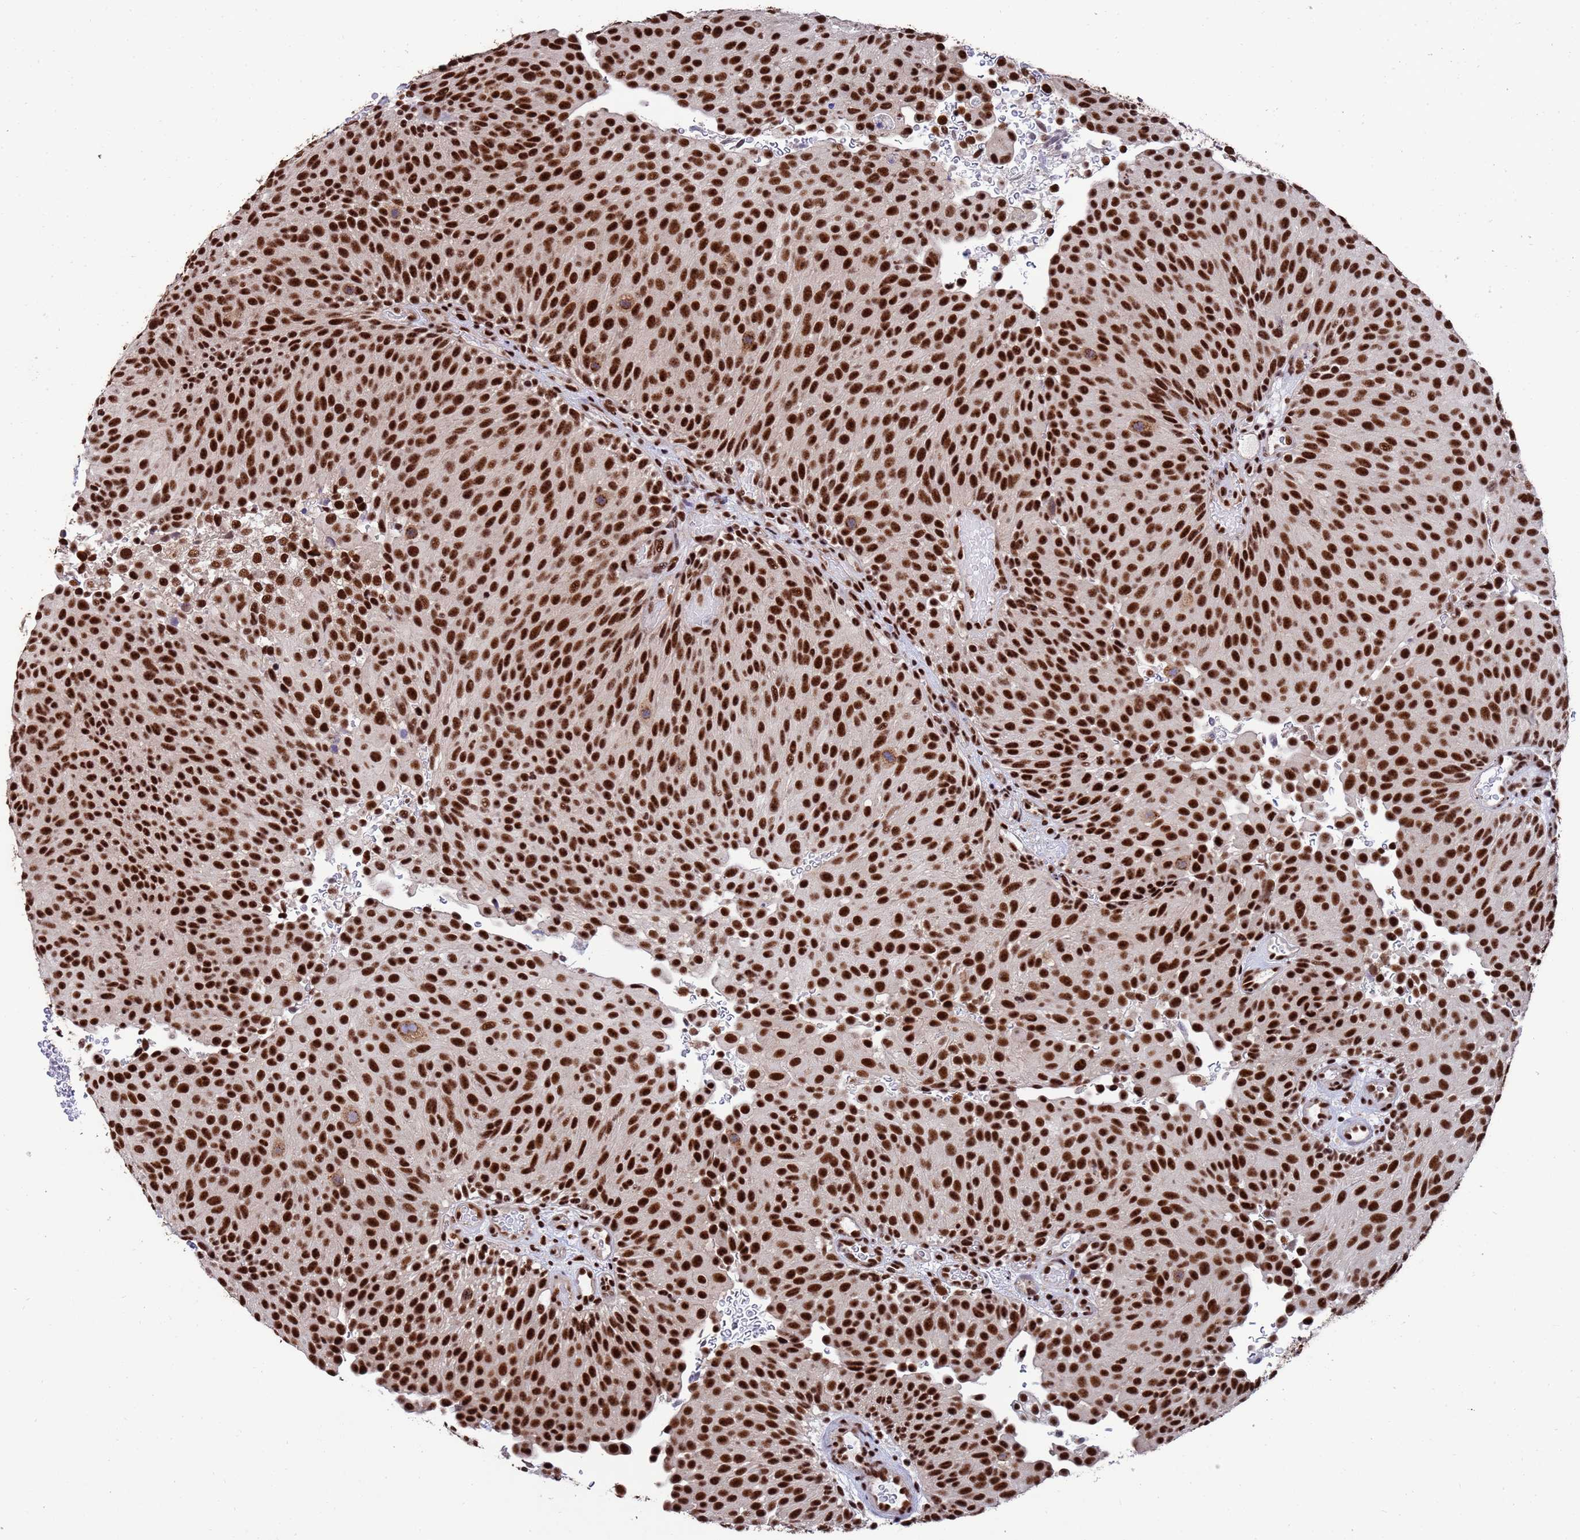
{"staining": {"intensity": "strong", "quantity": ">75%", "location": "nuclear"}, "tissue": "urothelial cancer", "cell_type": "Tumor cells", "image_type": "cancer", "snomed": [{"axis": "morphology", "description": "Urothelial carcinoma, Low grade"}, {"axis": "topography", "description": "Urinary bladder"}], "caption": "Strong nuclear staining for a protein is seen in about >75% of tumor cells of urothelial carcinoma (low-grade) using immunohistochemistry.", "gene": "SF3B2", "patient": {"sex": "male", "age": 78}}